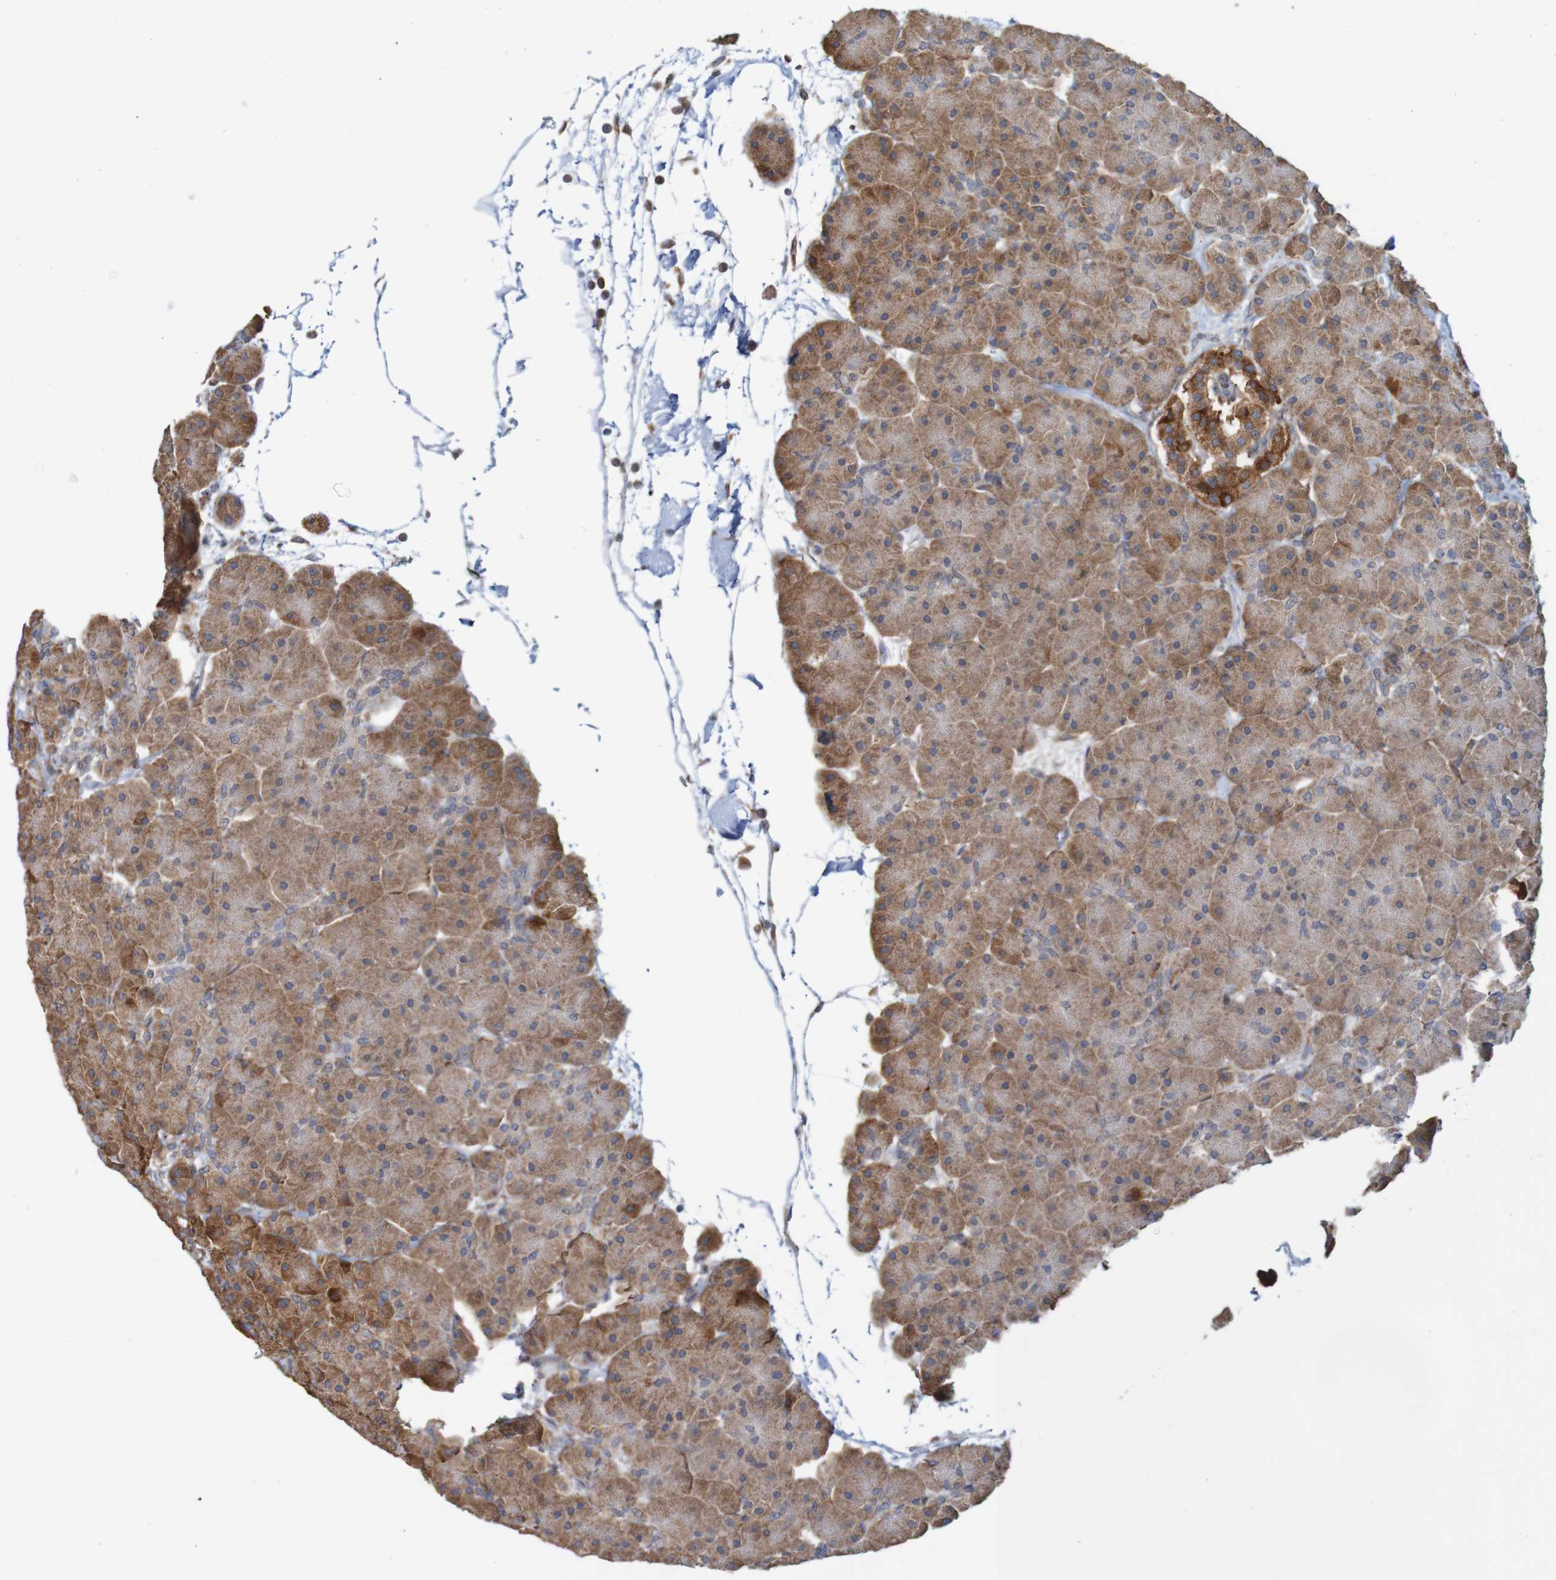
{"staining": {"intensity": "moderate", "quantity": ">75%", "location": "cytoplasmic/membranous"}, "tissue": "pancreas", "cell_type": "Exocrine glandular cells", "image_type": "normal", "snomed": [{"axis": "morphology", "description": "Normal tissue, NOS"}, {"axis": "topography", "description": "Pancreas"}], "caption": "About >75% of exocrine glandular cells in normal pancreas display moderate cytoplasmic/membranous protein expression as visualized by brown immunohistochemical staining.", "gene": "PDIA3", "patient": {"sex": "male", "age": 66}}